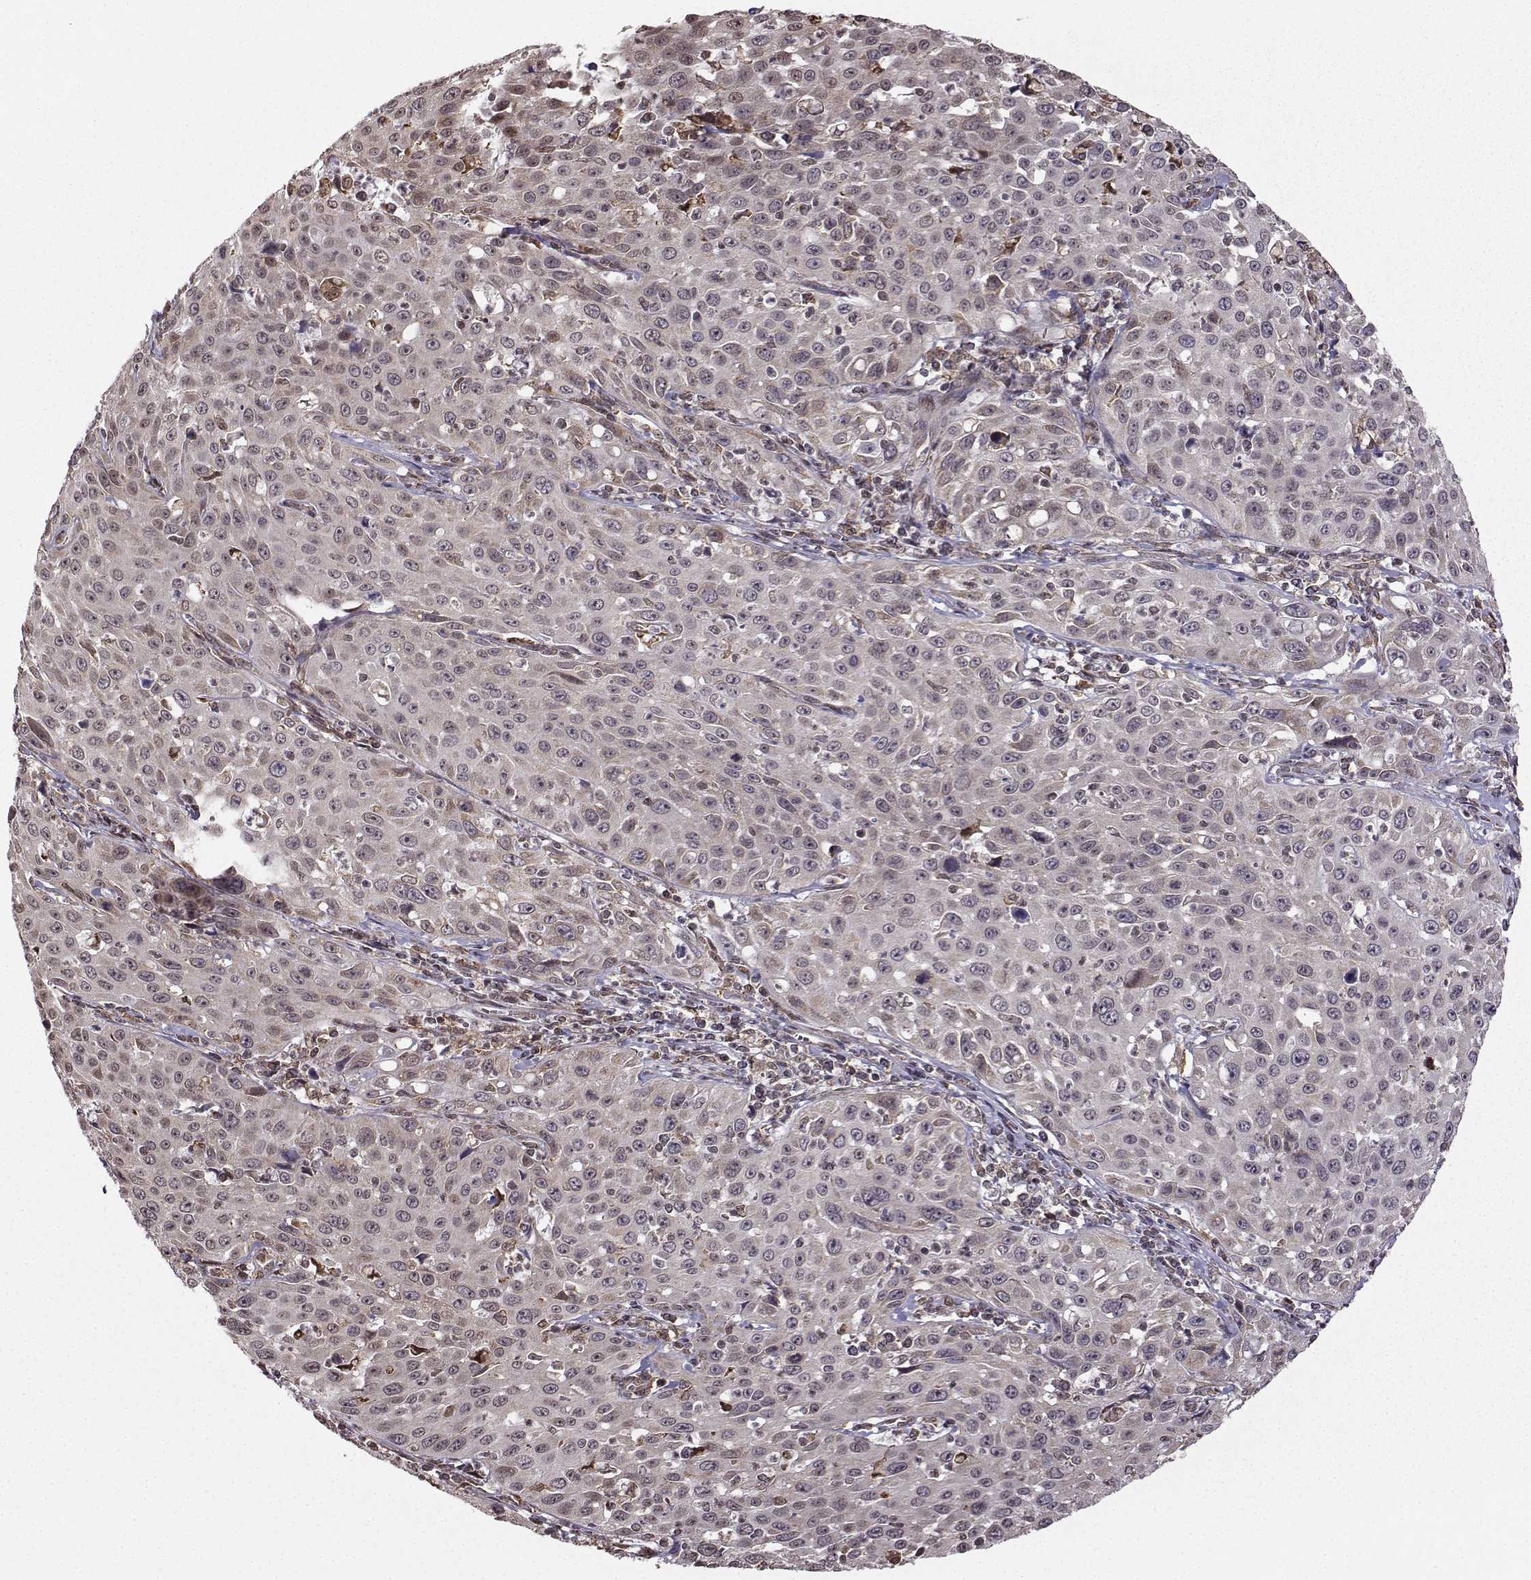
{"staining": {"intensity": "weak", "quantity": "<25%", "location": "nuclear"}, "tissue": "cervical cancer", "cell_type": "Tumor cells", "image_type": "cancer", "snomed": [{"axis": "morphology", "description": "Squamous cell carcinoma, NOS"}, {"axis": "topography", "description": "Cervix"}], "caption": "Immunohistochemistry (IHC) of human cervical squamous cell carcinoma demonstrates no staining in tumor cells.", "gene": "EZH1", "patient": {"sex": "female", "age": 26}}